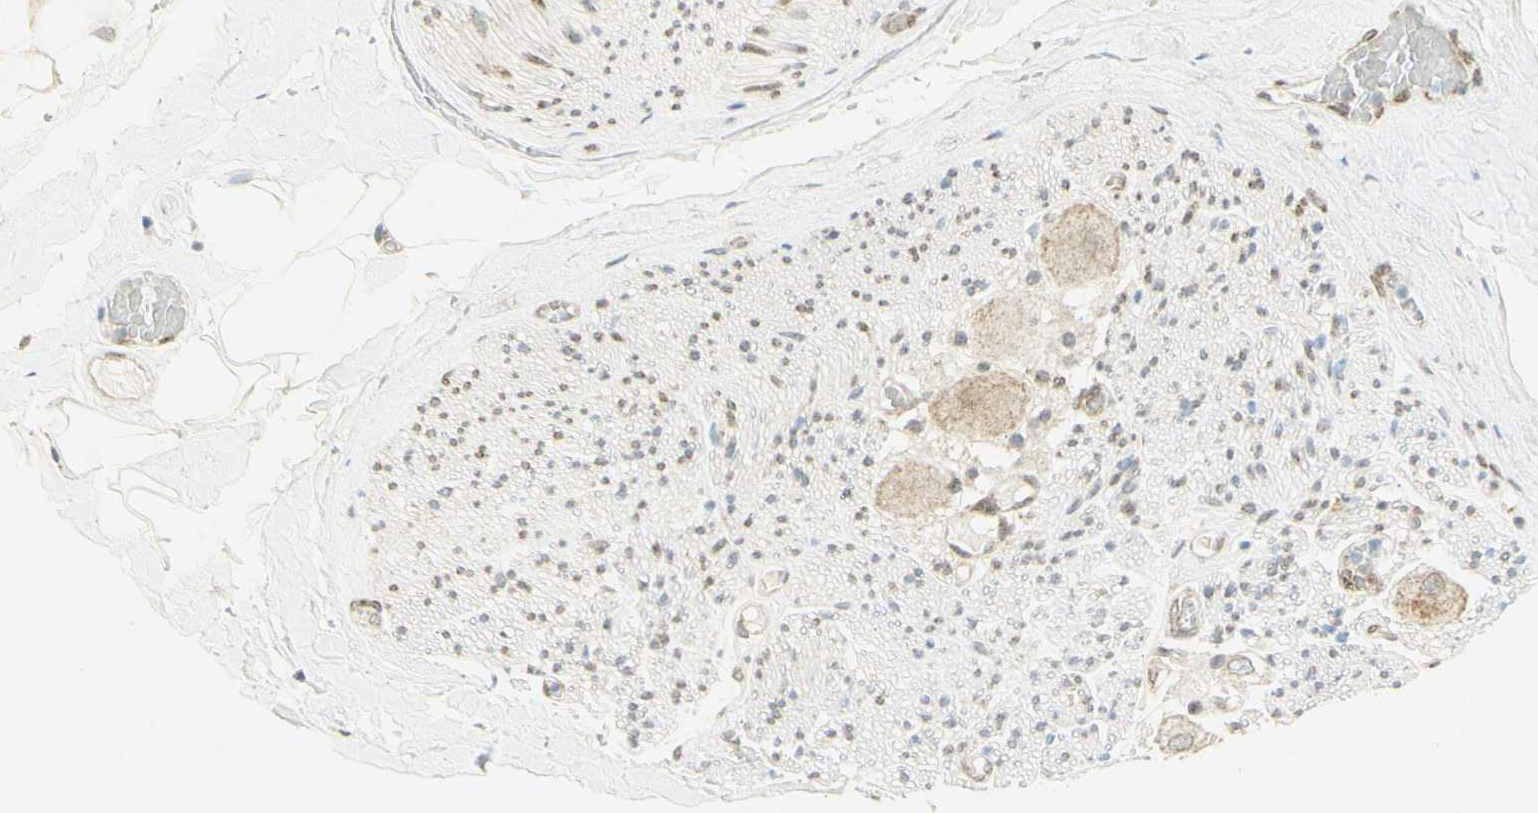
{"staining": {"intensity": "moderate", "quantity": ">75%", "location": "nuclear"}, "tissue": "adipose tissue", "cell_type": "Adipocytes", "image_type": "normal", "snomed": [{"axis": "morphology", "description": "Normal tissue, NOS"}, {"axis": "topography", "description": "Peripheral nerve tissue"}], "caption": "An image of human adipose tissue stained for a protein exhibits moderate nuclear brown staining in adipocytes.", "gene": "E2F1", "patient": {"sex": "male", "age": 70}}